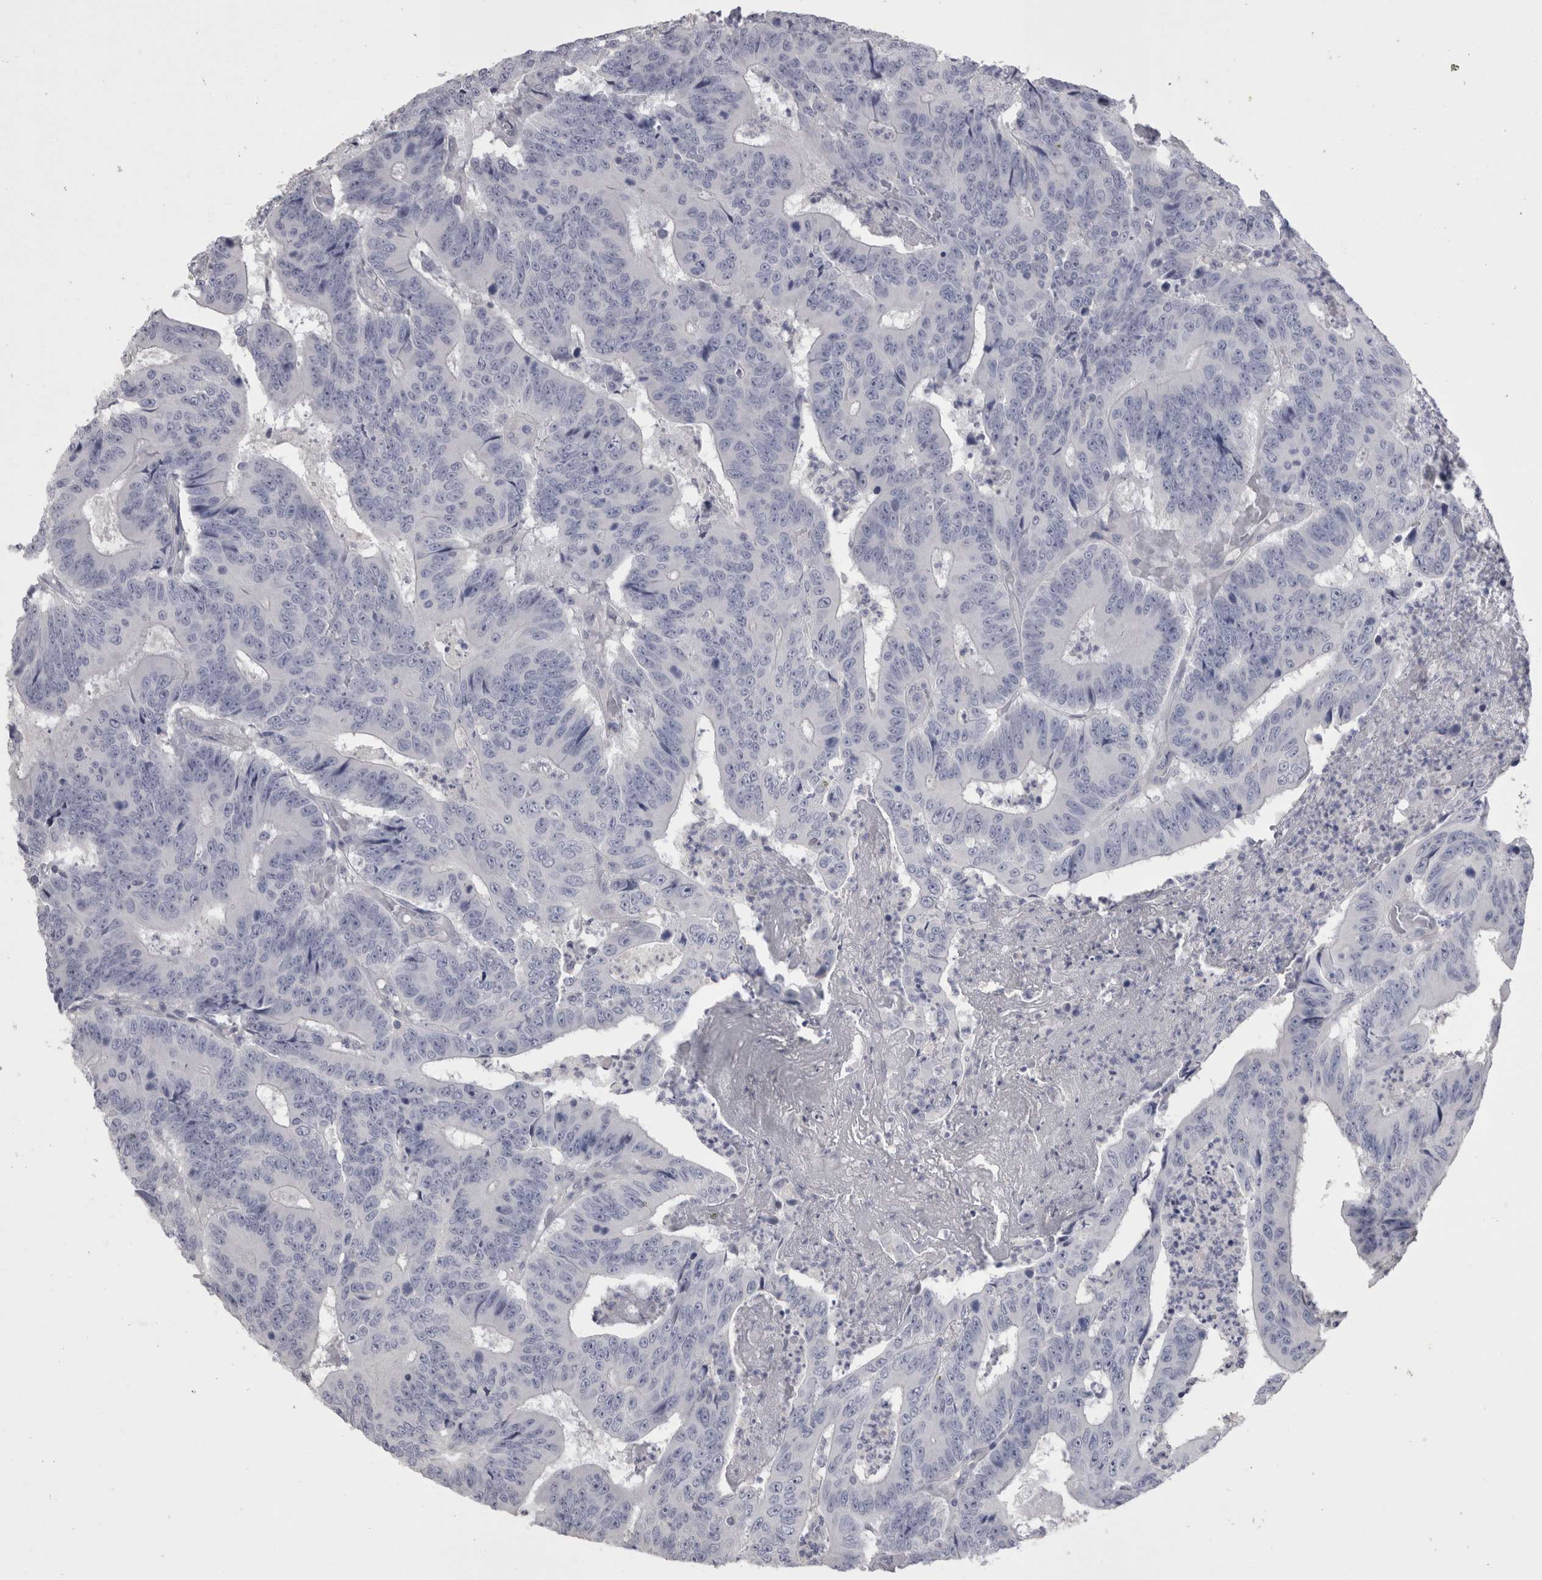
{"staining": {"intensity": "negative", "quantity": "none", "location": "none"}, "tissue": "colorectal cancer", "cell_type": "Tumor cells", "image_type": "cancer", "snomed": [{"axis": "morphology", "description": "Adenocarcinoma, NOS"}, {"axis": "topography", "description": "Colon"}], "caption": "This photomicrograph is of adenocarcinoma (colorectal) stained with immunohistochemistry (IHC) to label a protein in brown with the nuclei are counter-stained blue. There is no positivity in tumor cells.", "gene": "CAMK2D", "patient": {"sex": "male", "age": 83}}